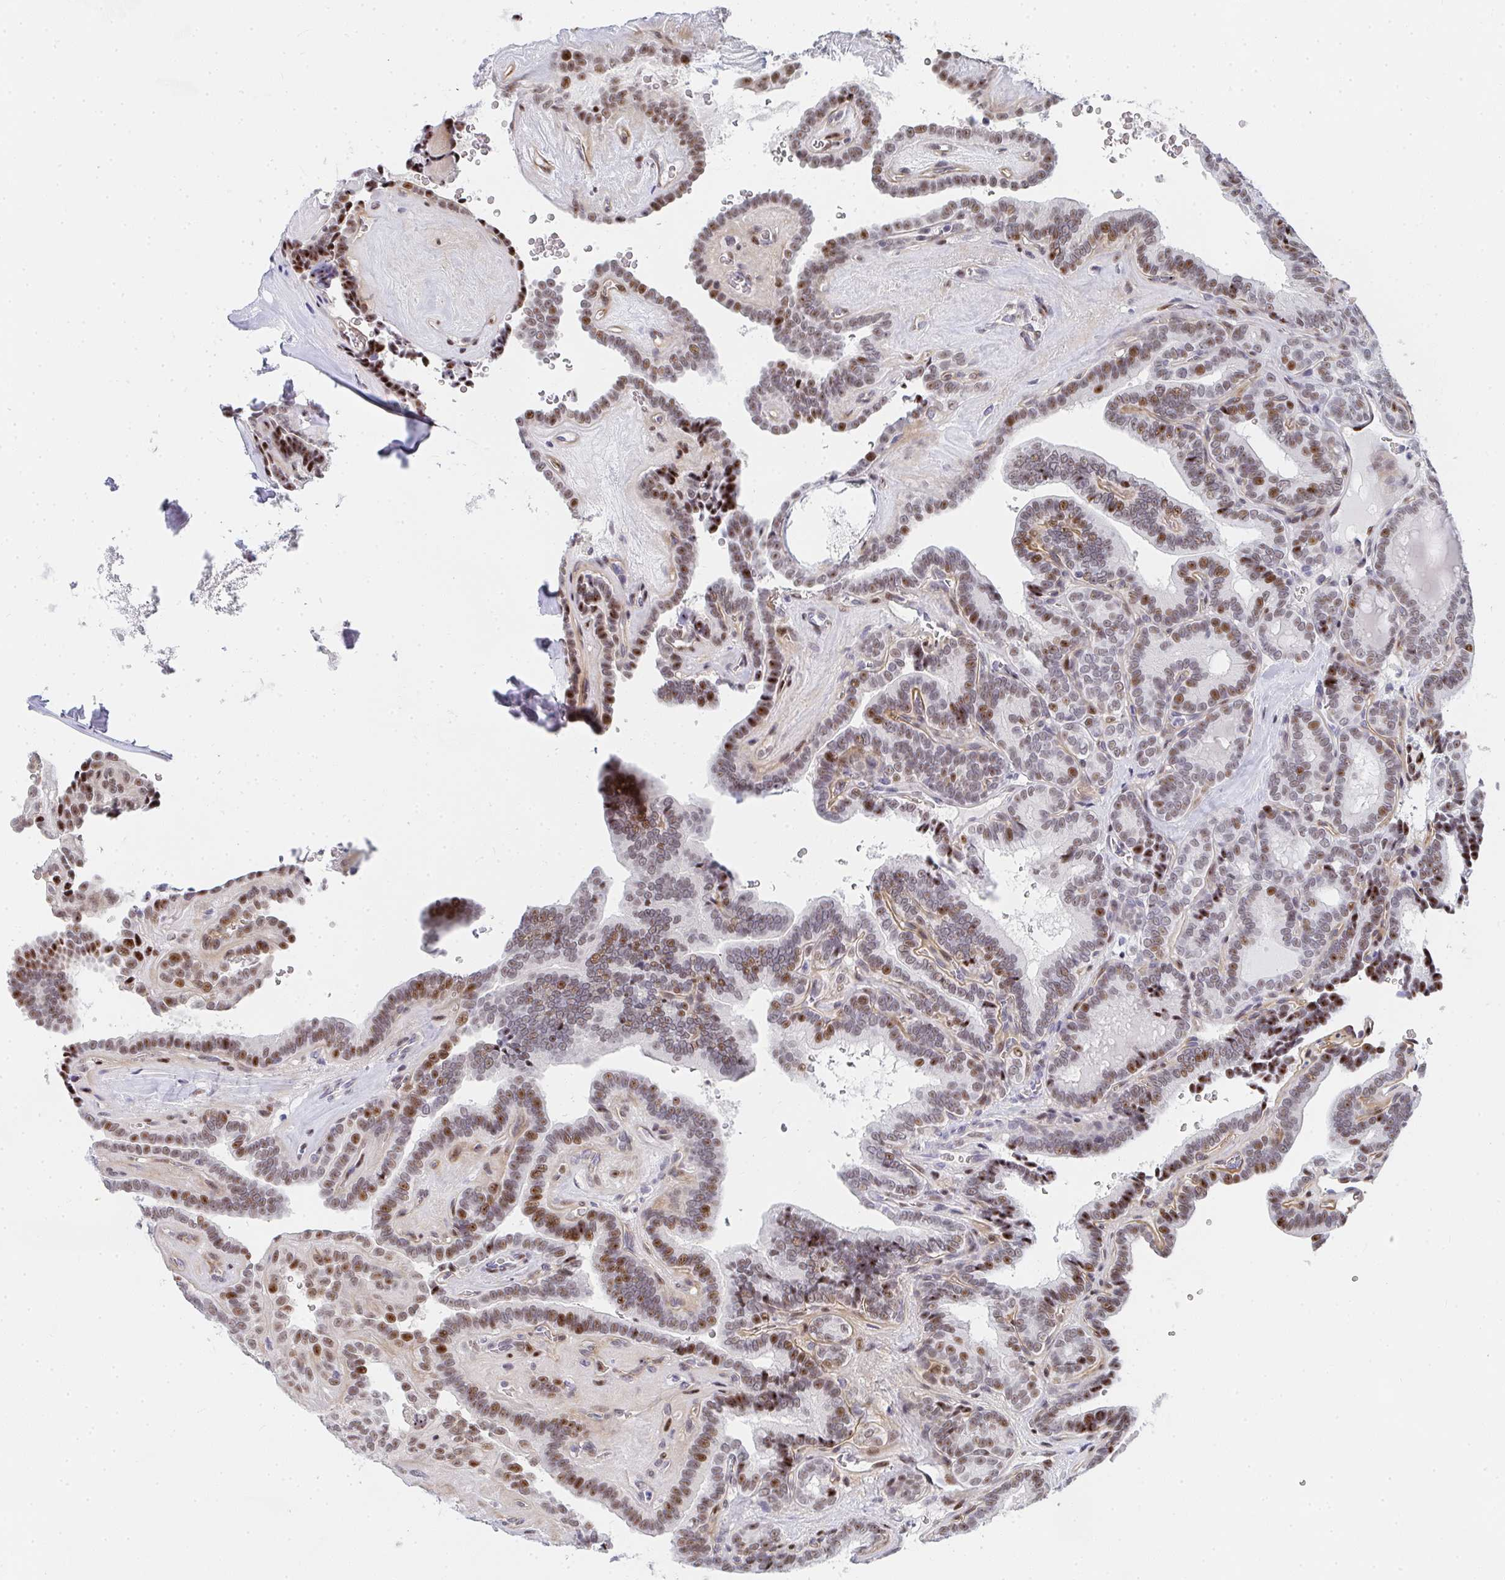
{"staining": {"intensity": "moderate", "quantity": ">75%", "location": "nuclear"}, "tissue": "thyroid cancer", "cell_type": "Tumor cells", "image_type": "cancer", "snomed": [{"axis": "morphology", "description": "Papillary adenocarcinoma, NOS"}, {"axis": "topography", "description": "Thyroid gland"}], "caption": "Protein staining of thyroid papillary adenocarcinoma tissue shows moderate nuclear staining in approximately >75% of tumor cells.", "gene": "ZIC3", "patient": {"sex": "female", "age": 21}}